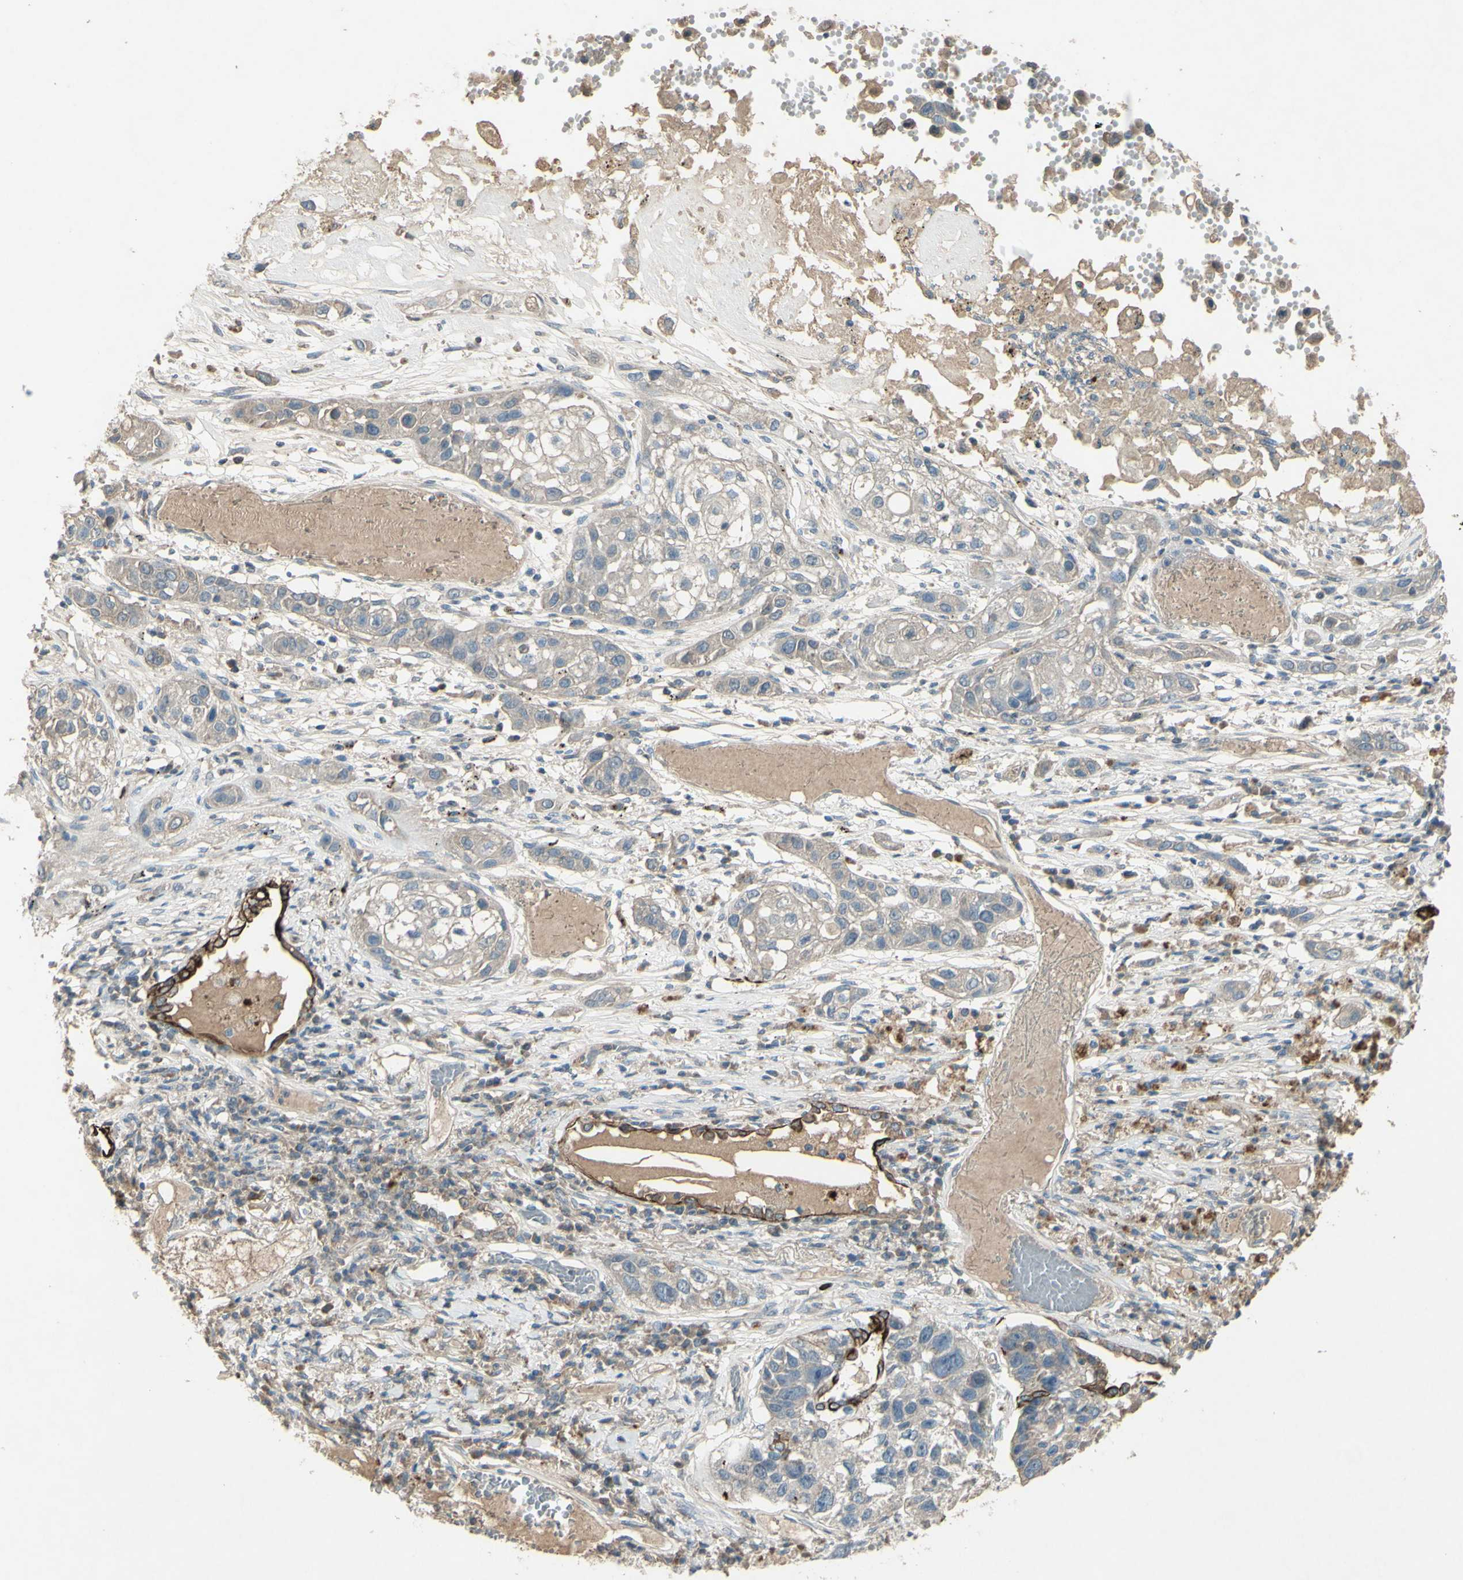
{"staining": {"intensity": "weak", "quantity": ">75%", "location": "cytoplasmic/membranous"}, "tissue": "lung cancer", "cell_type": "Tumor cells", "image_type": "cancer", "snomed": [{"axis": "morphology", "description": "Squamous cell carcinoma, NOS"}, {"axis": "topography", "description": "Lung"}], "caption": "The immunohistochemical stain highlights weak cytoplasmic/membranous positivity in tumor cells of squamous cell carcinoma (lung) tissue.", "gene": "TIMM21", "patient": {"sex": "male", "age": 71}}